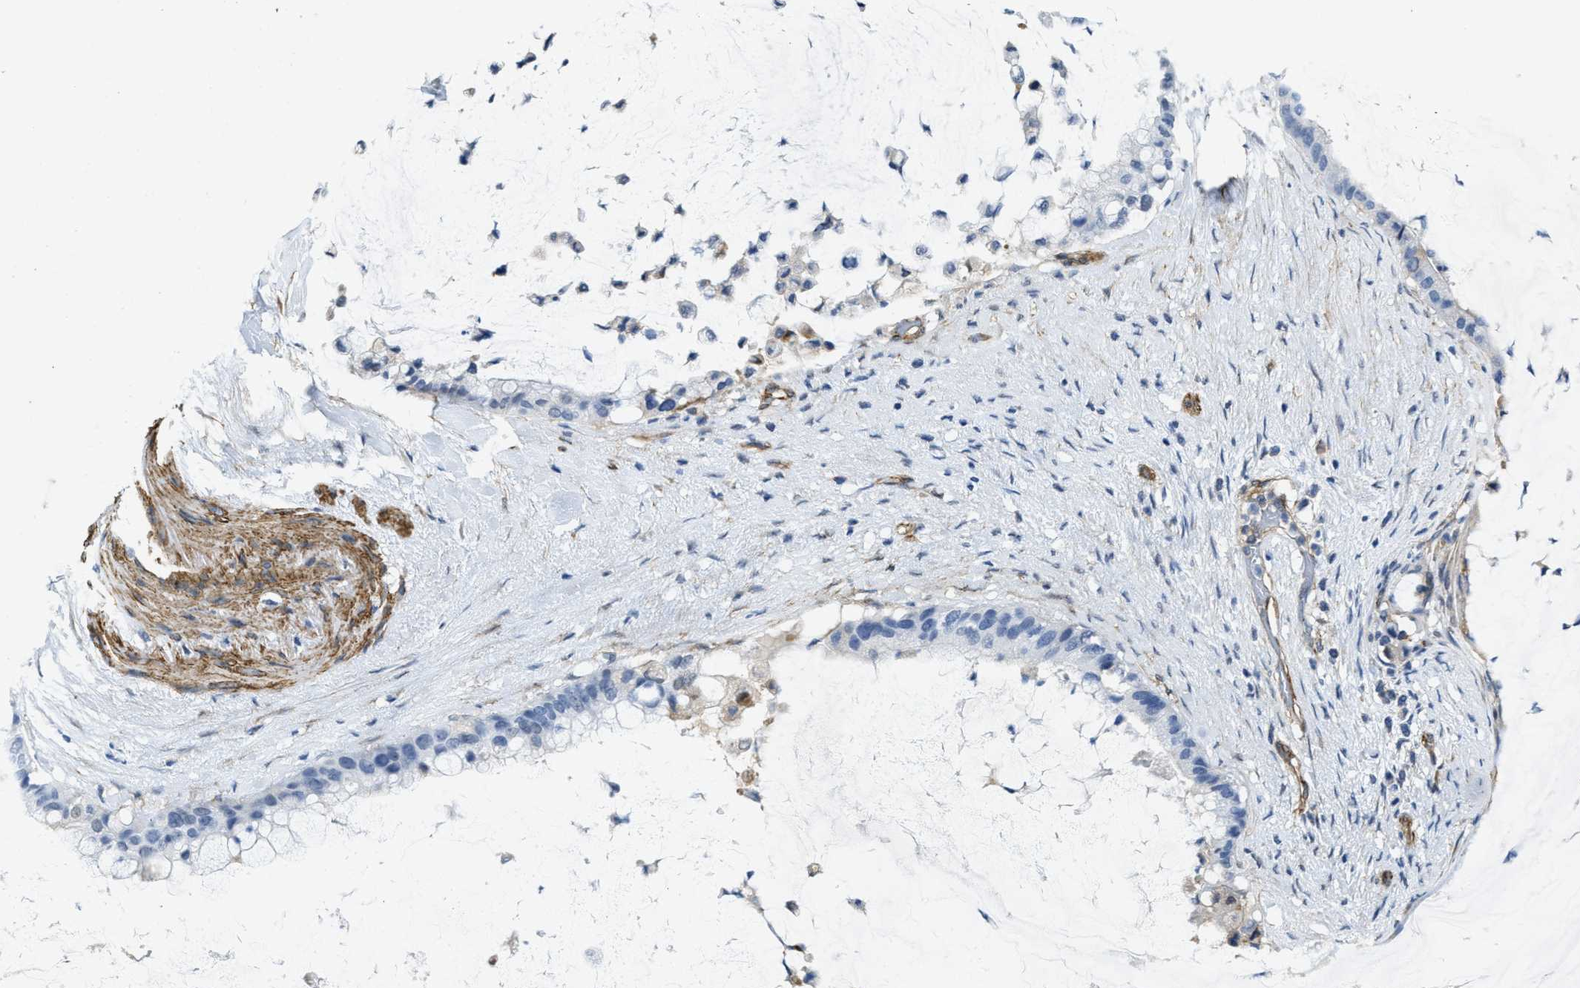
{"staining": {"intensity": "negative", "quantity": "none", "location": "none"}, "tissue": "pancreatic cancer", "cell_type": "Tumor cells", "image_type": "cancer", "snomed": [{"axis": "morphology", "description": "Adenocarcinoma, NOS"}, {"axis": "topography", "description": "Pancreas"}], "caption": "A micrograph of pancreatic adenocarcinoma stained for a protein shows no brown staining in tumor cells.", "gene": "NAB1", "patient": {"sex": "male", "age": 41}}